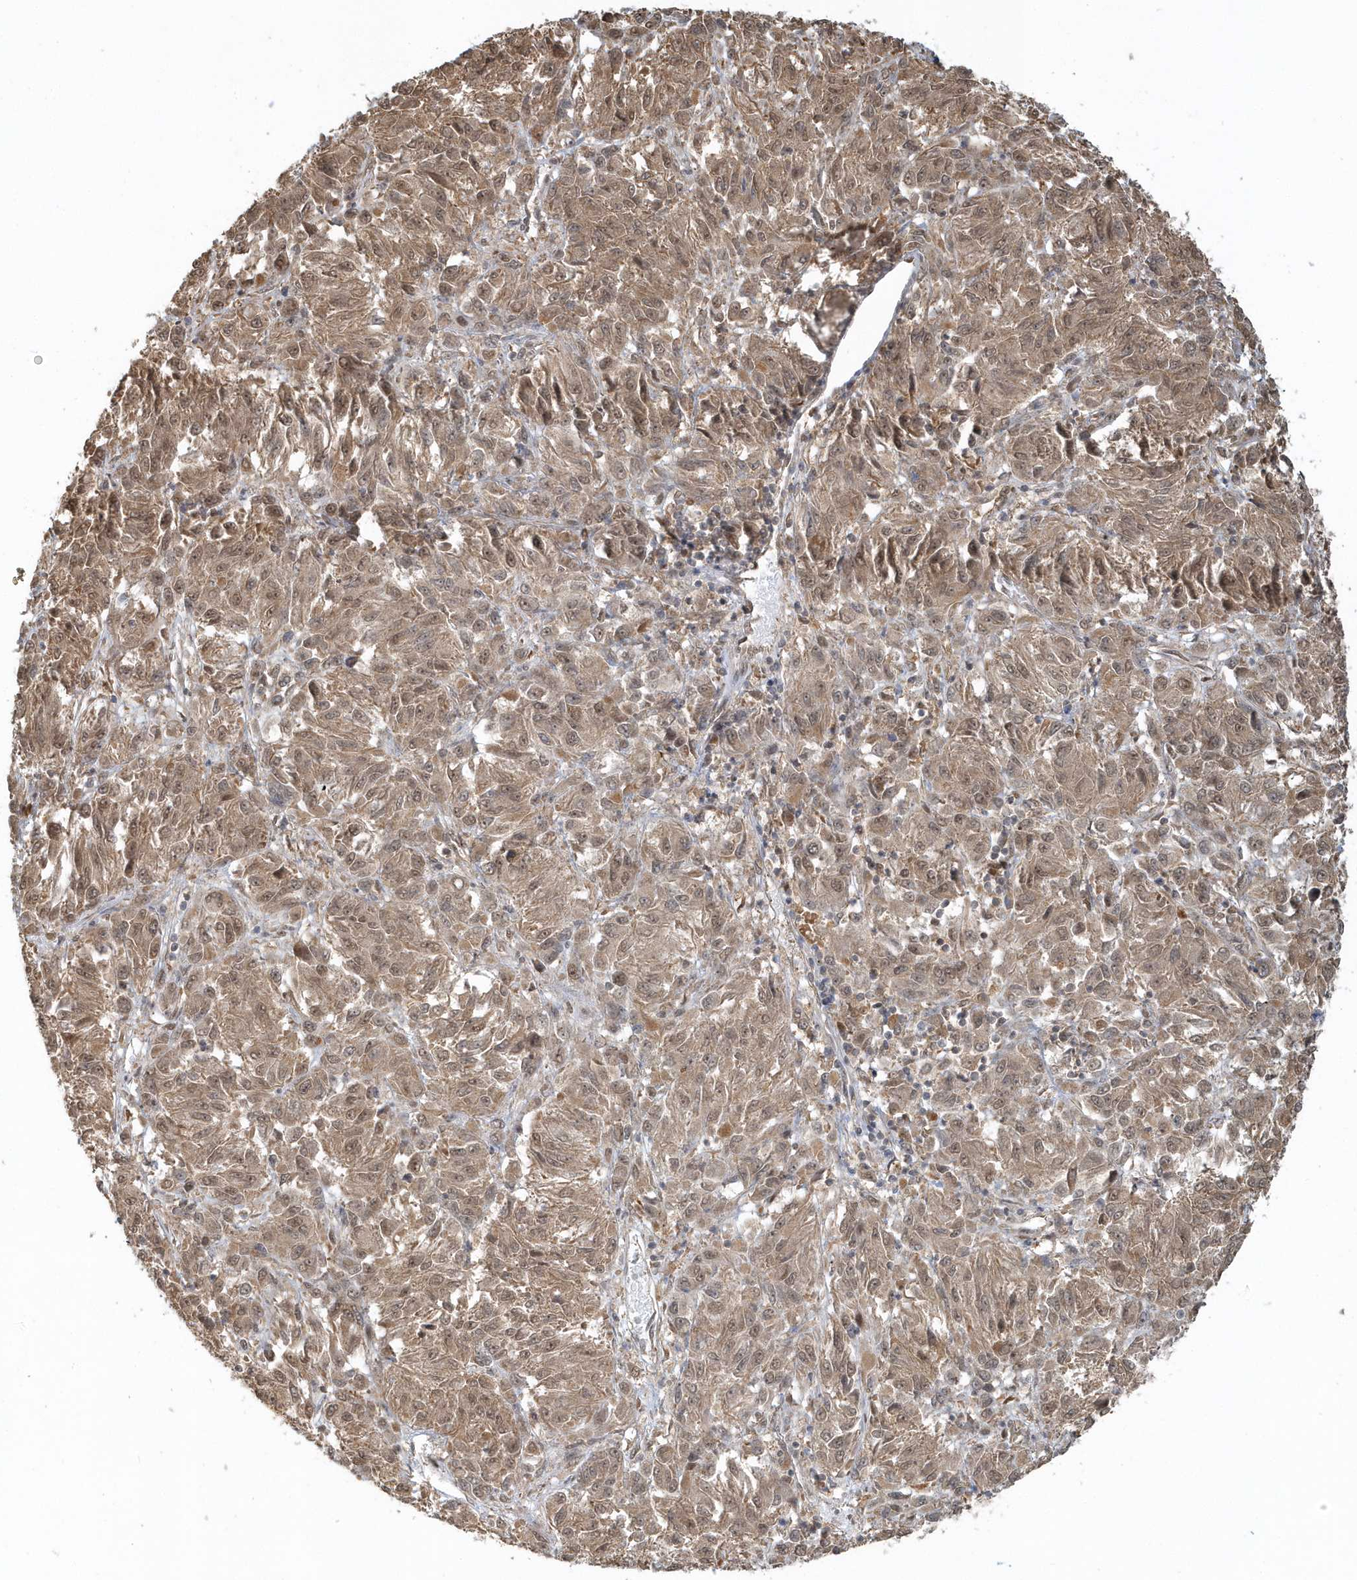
{"staining": {"intensity": "moderate", "quantity": ">75%", "location": "cytoplasmic/membranous,nuclear"}, "tissue": "melanoma", "cell_type": "Tumor cells", "image_type": "cancer", "snomed": [{"axis": "morphology", "description": "Malignant melanoma, Metastatic site"}, {"axis": "topography", "description": "Lung"}], "caption": "Malignant melanoma (metastatic site) stained for a protein (brown) reveals moderate cytoplasmic/membranous and nuclear positive positivity in about >75% of tumor cells.", "gene": "PSMD6", "patient": {"sex": "male", "age": 64}}